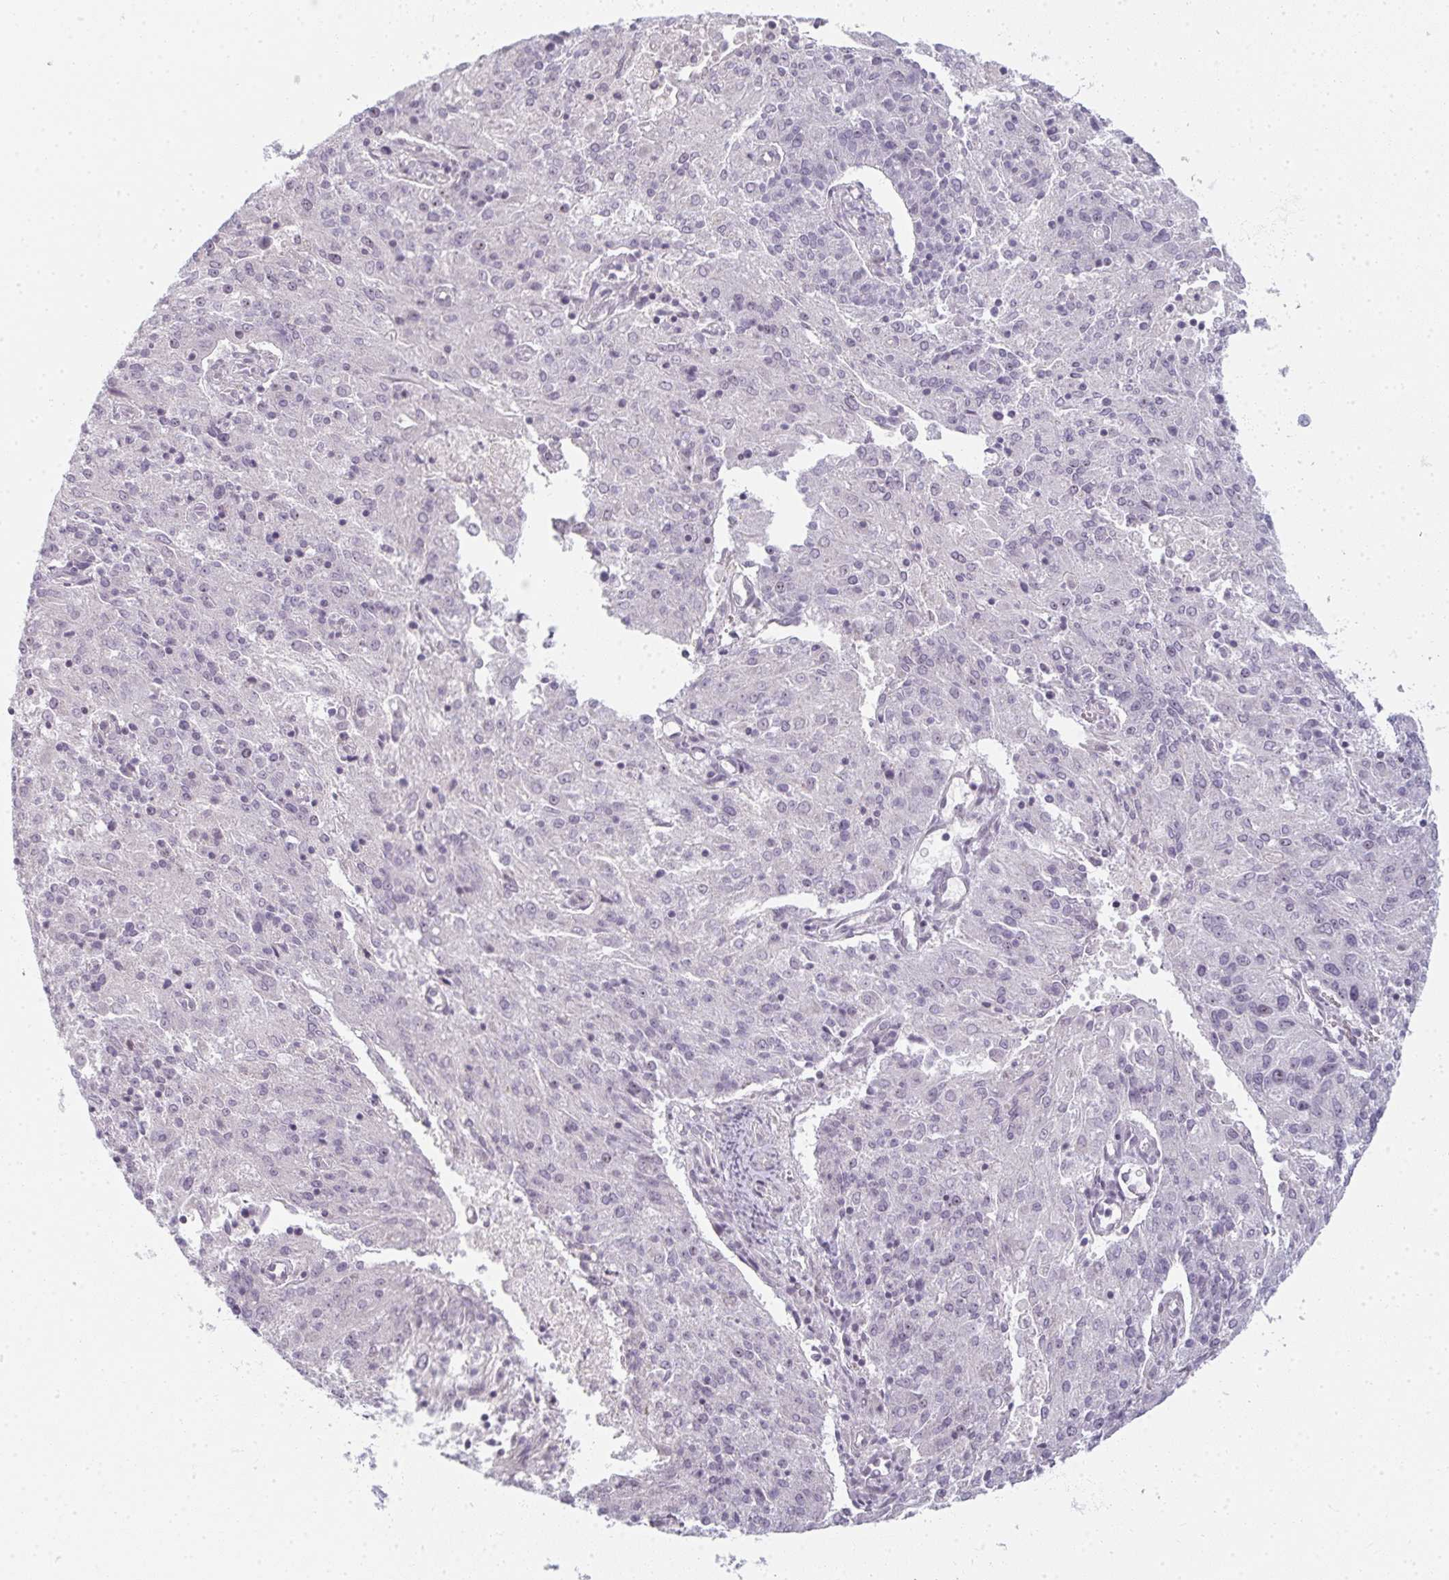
{"staining": {"intensity": "negative", "quantity": "none", "location": "none"}, "tissue": "endometrial cancer", "cell_type": "Tumor cells", "image_type": "cancer", "snomed": [{"axis": "morphology", "description": "Adenocarcinoma, NOS"}, {"axis": "topography", "description": "Endometrium"}], "caption": "Tumor cells show no significant expression in endometrial adenocarcinoma.", "gene": "RBBP6", "patient": {"sex": "female", "age": 82}}